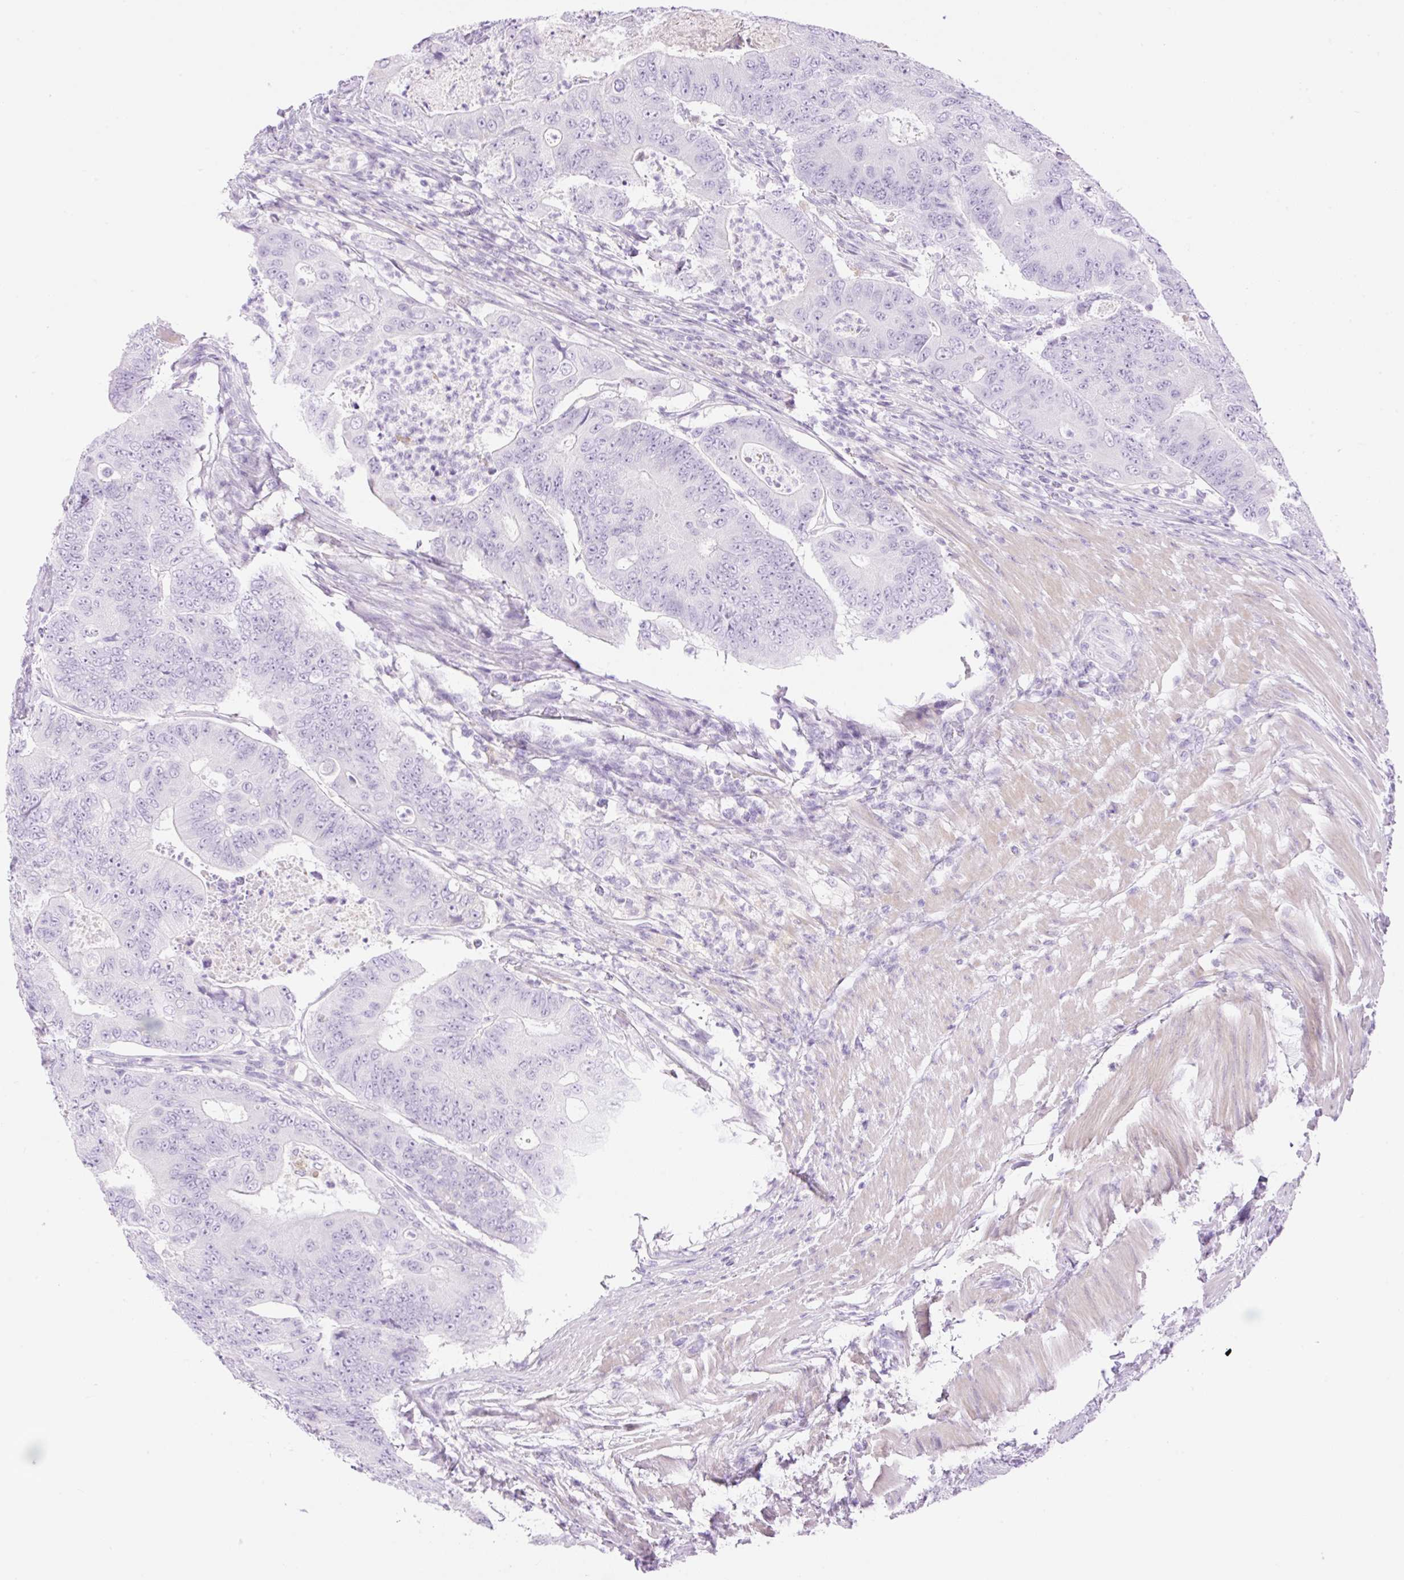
{"staining": {"intensity": "negative", "quantity": "none", "location": "none"}, "tissue": "colorectal cancer", "cell_type": "Tumor cells", "image_type": "cancer", "snomed": [{"axis": "morphology", "description": "Adenocarcinoma, NOS"}, {"axis": "topography", "description": "Colon"}], "caption": "A photomicrograph of adenocarcinoma (colorectal) stained for a protein displays no brown staining in tumor cells. (Brightfield microscopy of DAB (3,3'-diaminobenzidine) IHC at high magnification).", "gene": "PALM3", "patient": {"sex": "female", "age": 48}}